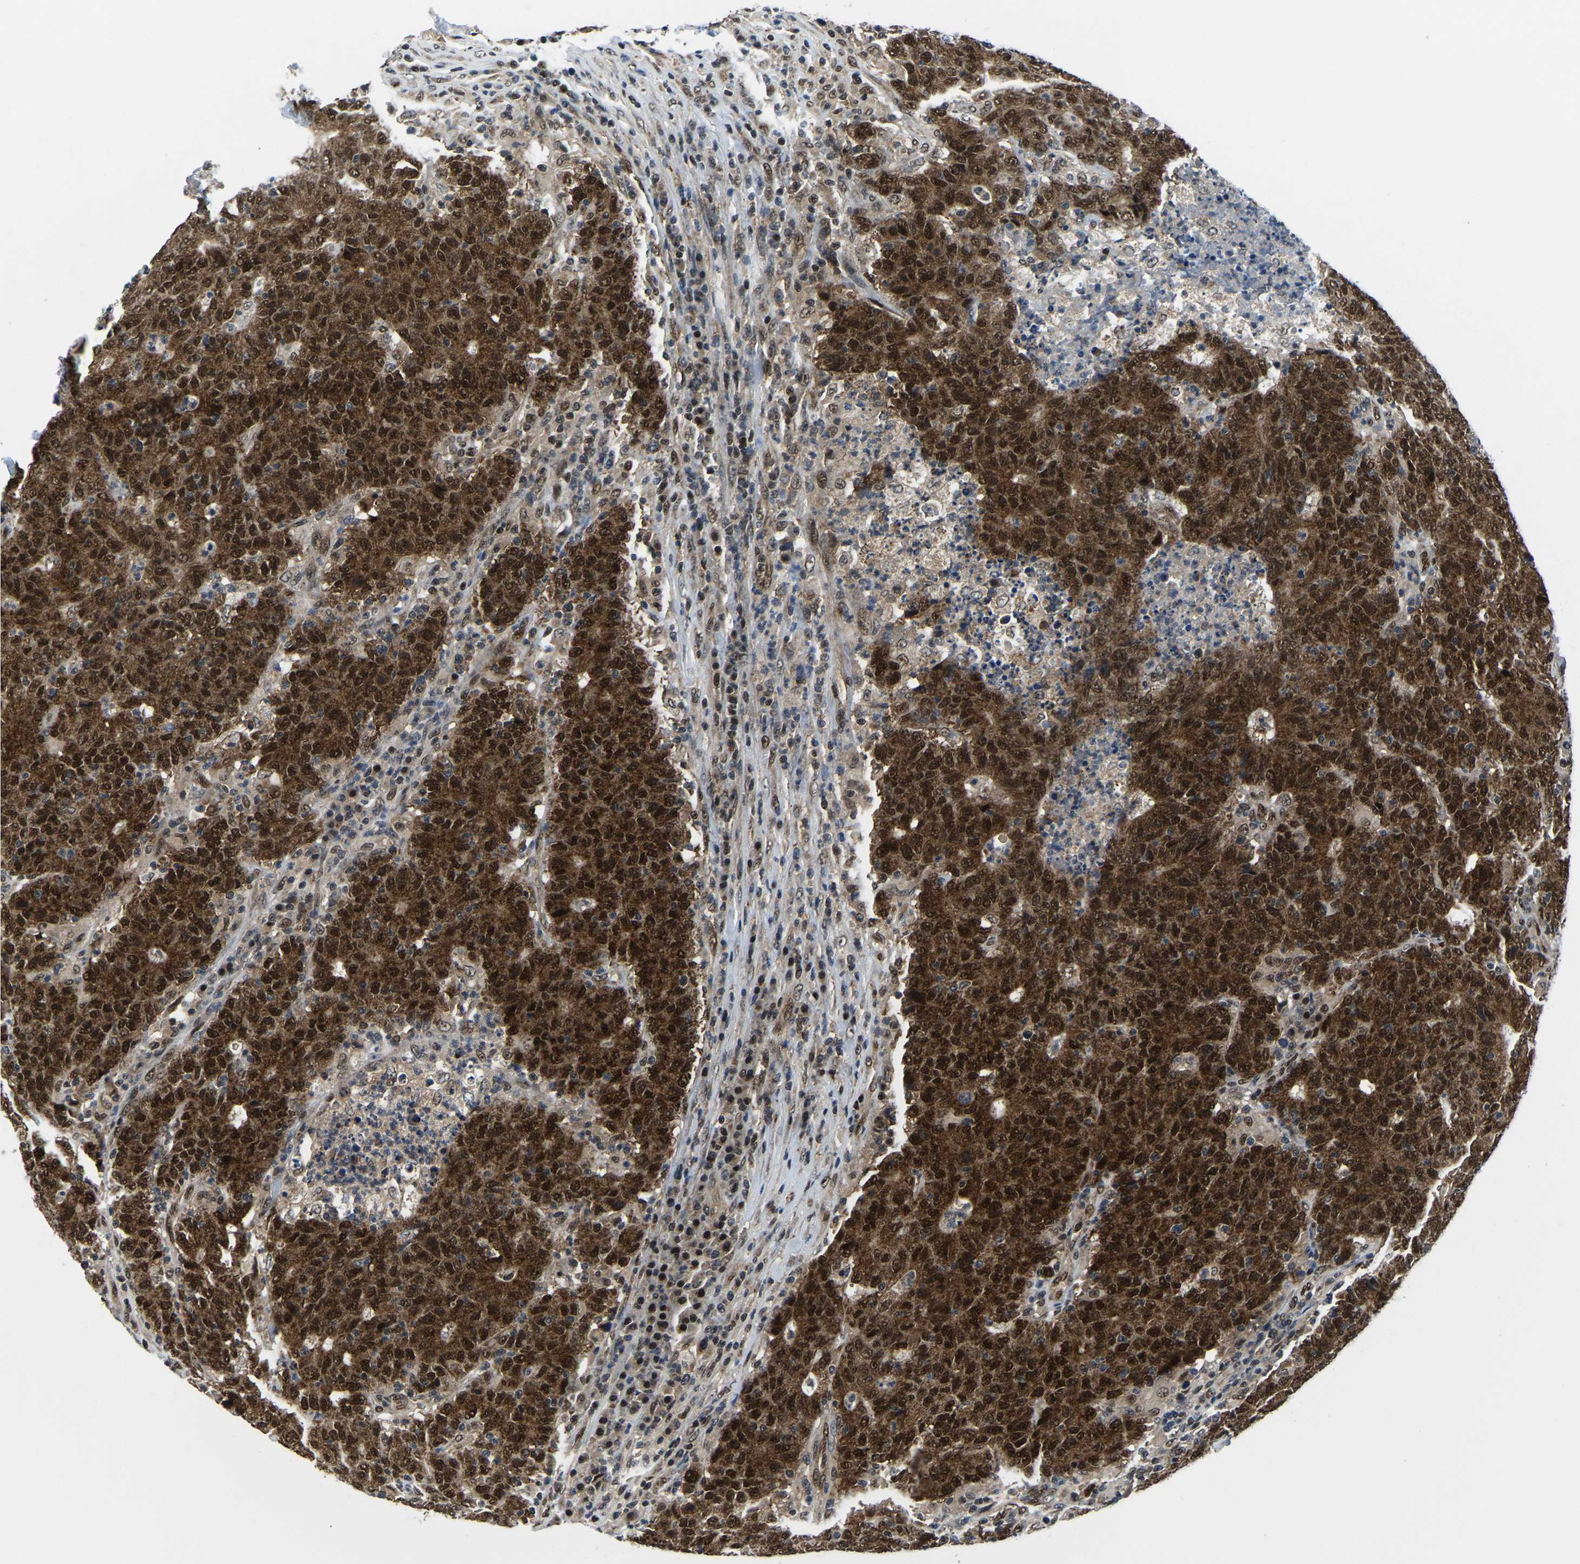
{"staining": {"intensity": "strong", "quantity": ">75%", "location": "cytoplasmic/membranous,nuclear"}, "tissue": "colorectal cancer", "cell_type": "Tumor cells", "image_type": "cancer", "snomed": [{"axis": "morphology", "description": "Normal tissue, NOS"}, {"axis": "morphology", "description": "Adenocarcinoma, NOS"}, {"axis": "topography", "description": "Colon"}], "caption": "High-power microscopy captured an immunohistochemistry photomicrograph of colorectal cancer, revealing strong cytoplasmic/membranous and nuclear expression in approximately >75% of tumor cells.", "gene": "DFFA", "patient": {"sex": "female", "age": 75}}